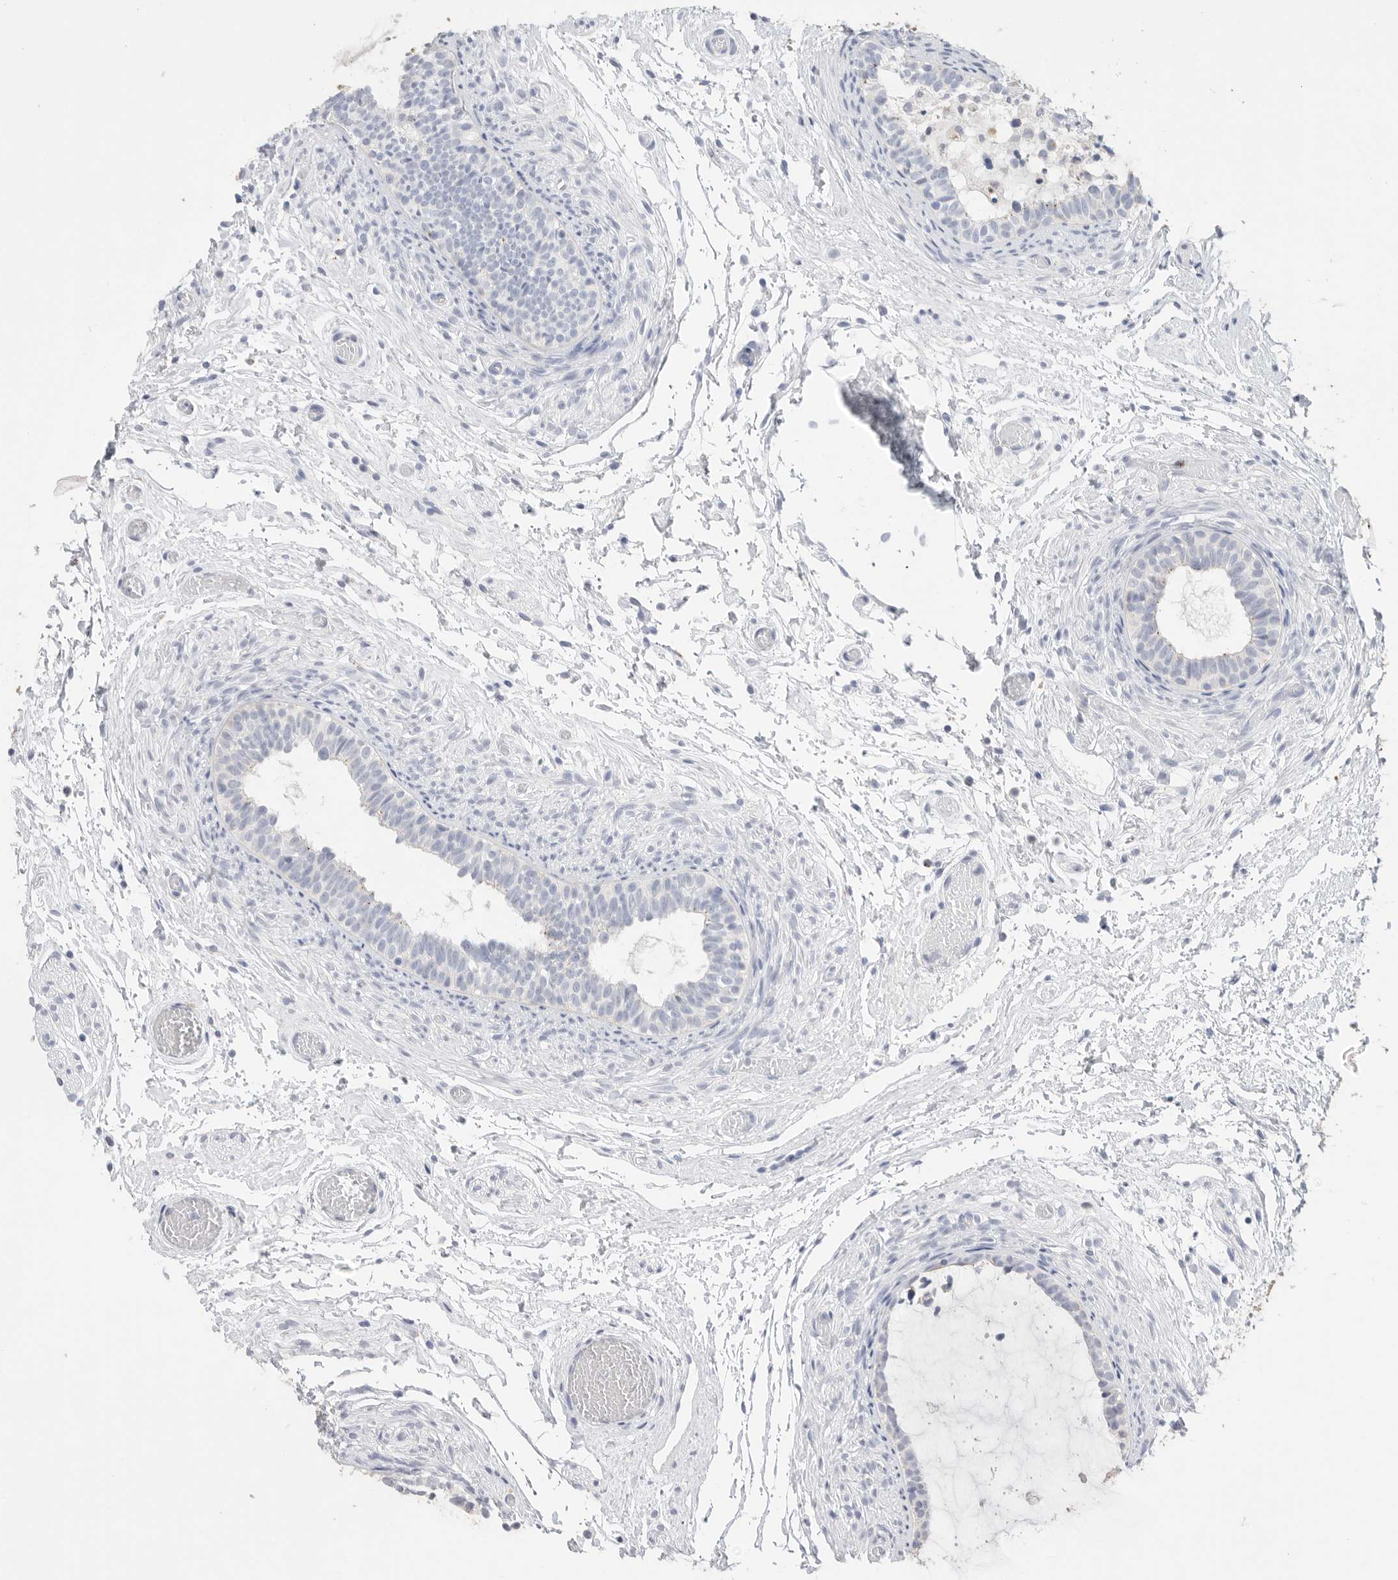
{"staining": {"intensity": "strong", "quantity": "25%-75%", "location": "cytoplasmic/membranous"}, "tissue": "epididymis", "cell_type": "Glandular cells", "image_type": "normal", "snomed": [{"axis": "morphology", "description": "Normal tissue, NOS"}, {"axis": "topography", "description": "Epididymis"}], "caption": "Brown immunohistochemical staining in normal human epididymis reveals strong cytoplasmic/membranous expression in approximately 25%-75% of glandular cells.", "gene": "GGH", "patient": {"sex": "male", "age": 5}}